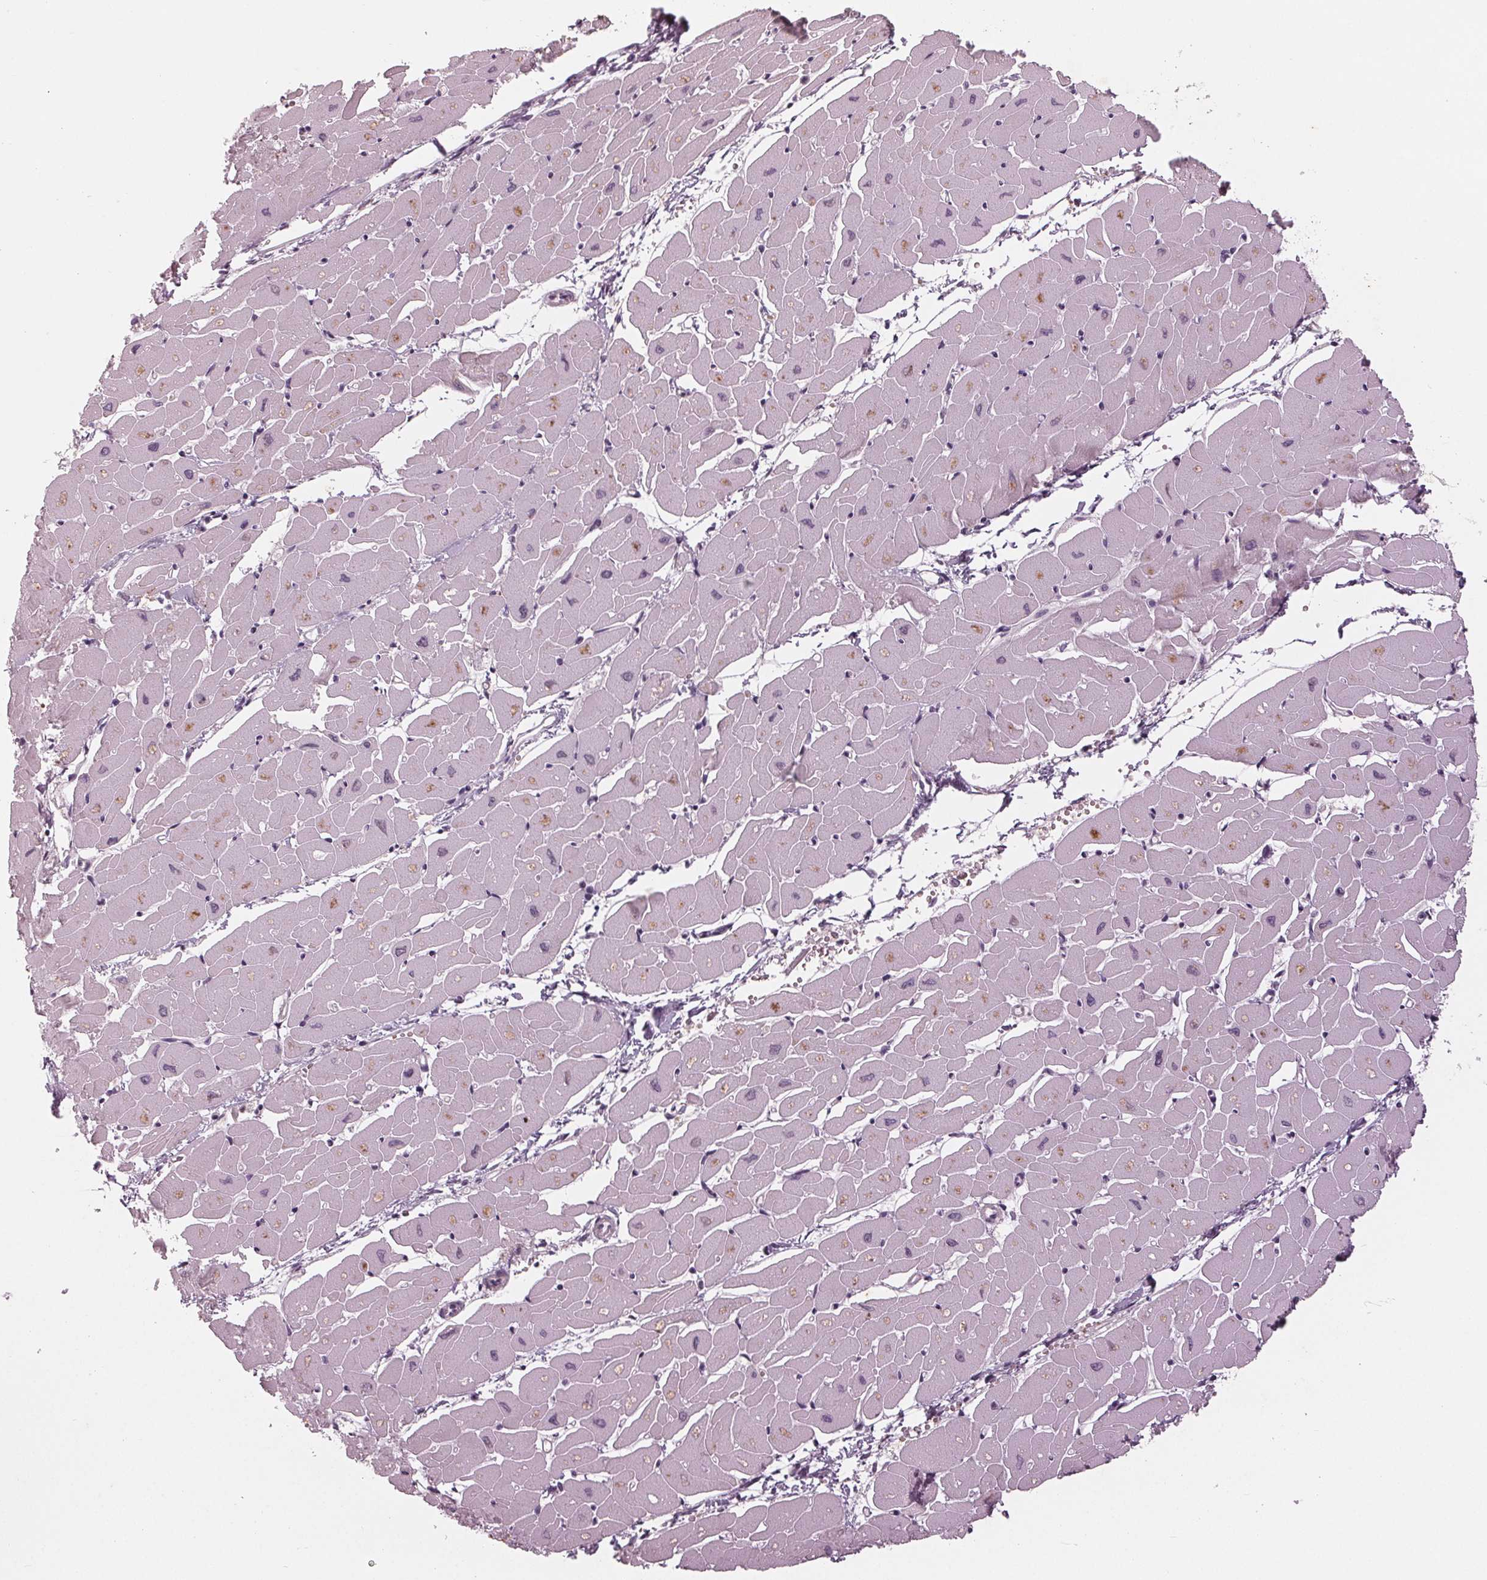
{"staining": {"intensity": "weak", "quantity": "25%-75%", "location": "cytoplasmic/membranous,nuclear"}, "tissue": "heart muscle", "cell_type": "Cardiomyocytes", "image_type": "normal", "snomed": [{"axis": "morphology", "description": "Normal tissue, NOS"}, {"axis": "topography", "description": "Heart"}], "caption": "High-power microscopy captured an IHC image of unremarkable heart muscle, revealing weak cytoplasmic/membranous,nuclear staining in approximately 25%-75% of cardiomyocytes.", "gene": "DNMT3L", "patient": {"sex": "male", "age": 57}}